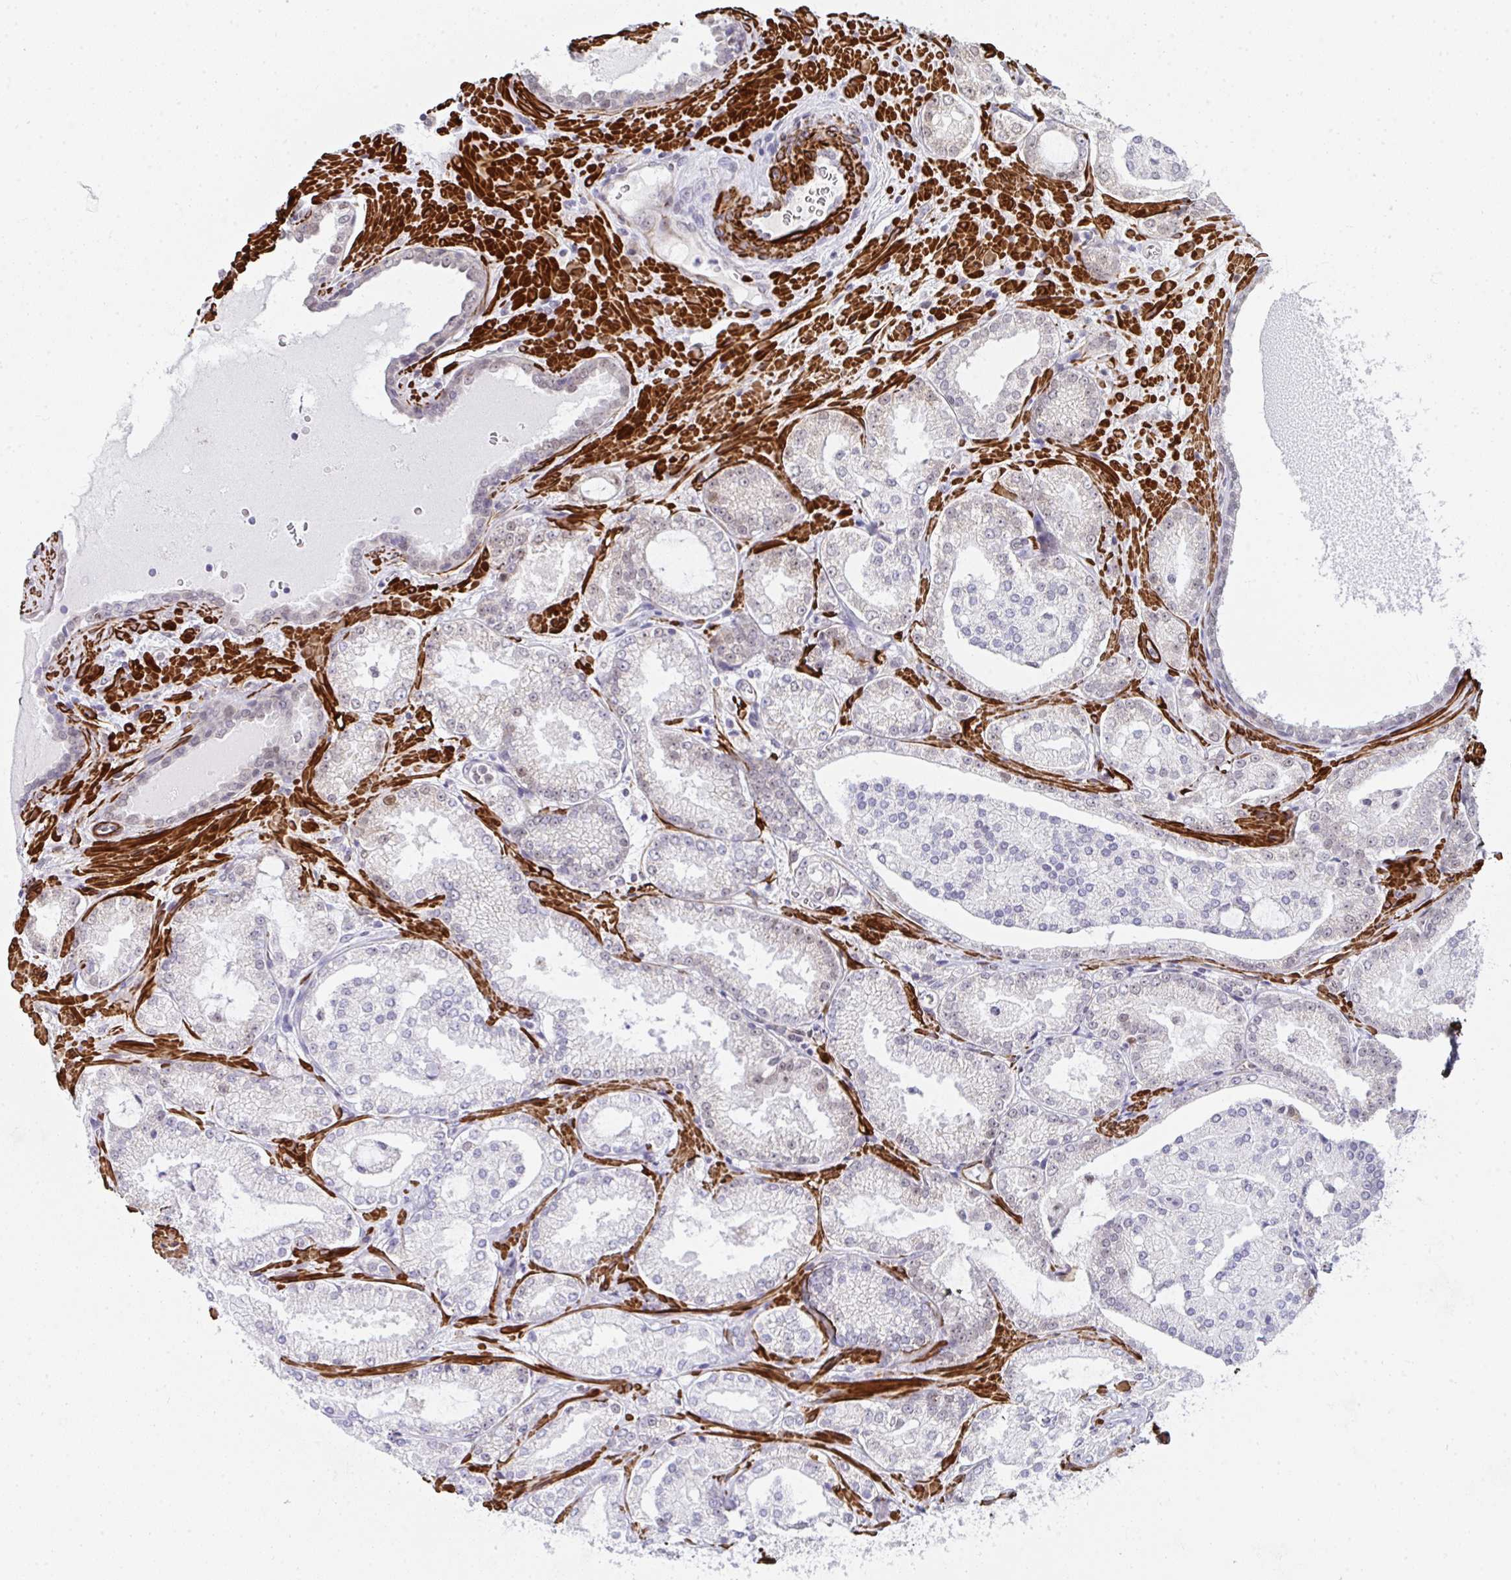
{"staining": {"intensity": "weak", "quantity": "<25%", "location": "nuclear"}, "tissue": "prostate cancer", "cell_type": "Tumor cells", "image_type": "cancer", "snomed": [{"axis": "morphology", "description": "Adenocarcinoma, High grade"}, {"axis": "topography", "description": "Prostate"}], "caption": "A photomicrograph of high-grade adenocarcinoma (prostate) stained for a protein exhibits no brown staining in tumor cells. (Brightfield microscopy of DAB (3,3'-diaminobenzidine) immunohistochemistry (IHC) at high magnification).", "gene": "GINS2", "patient": {"sex": "male", "age": 73}}